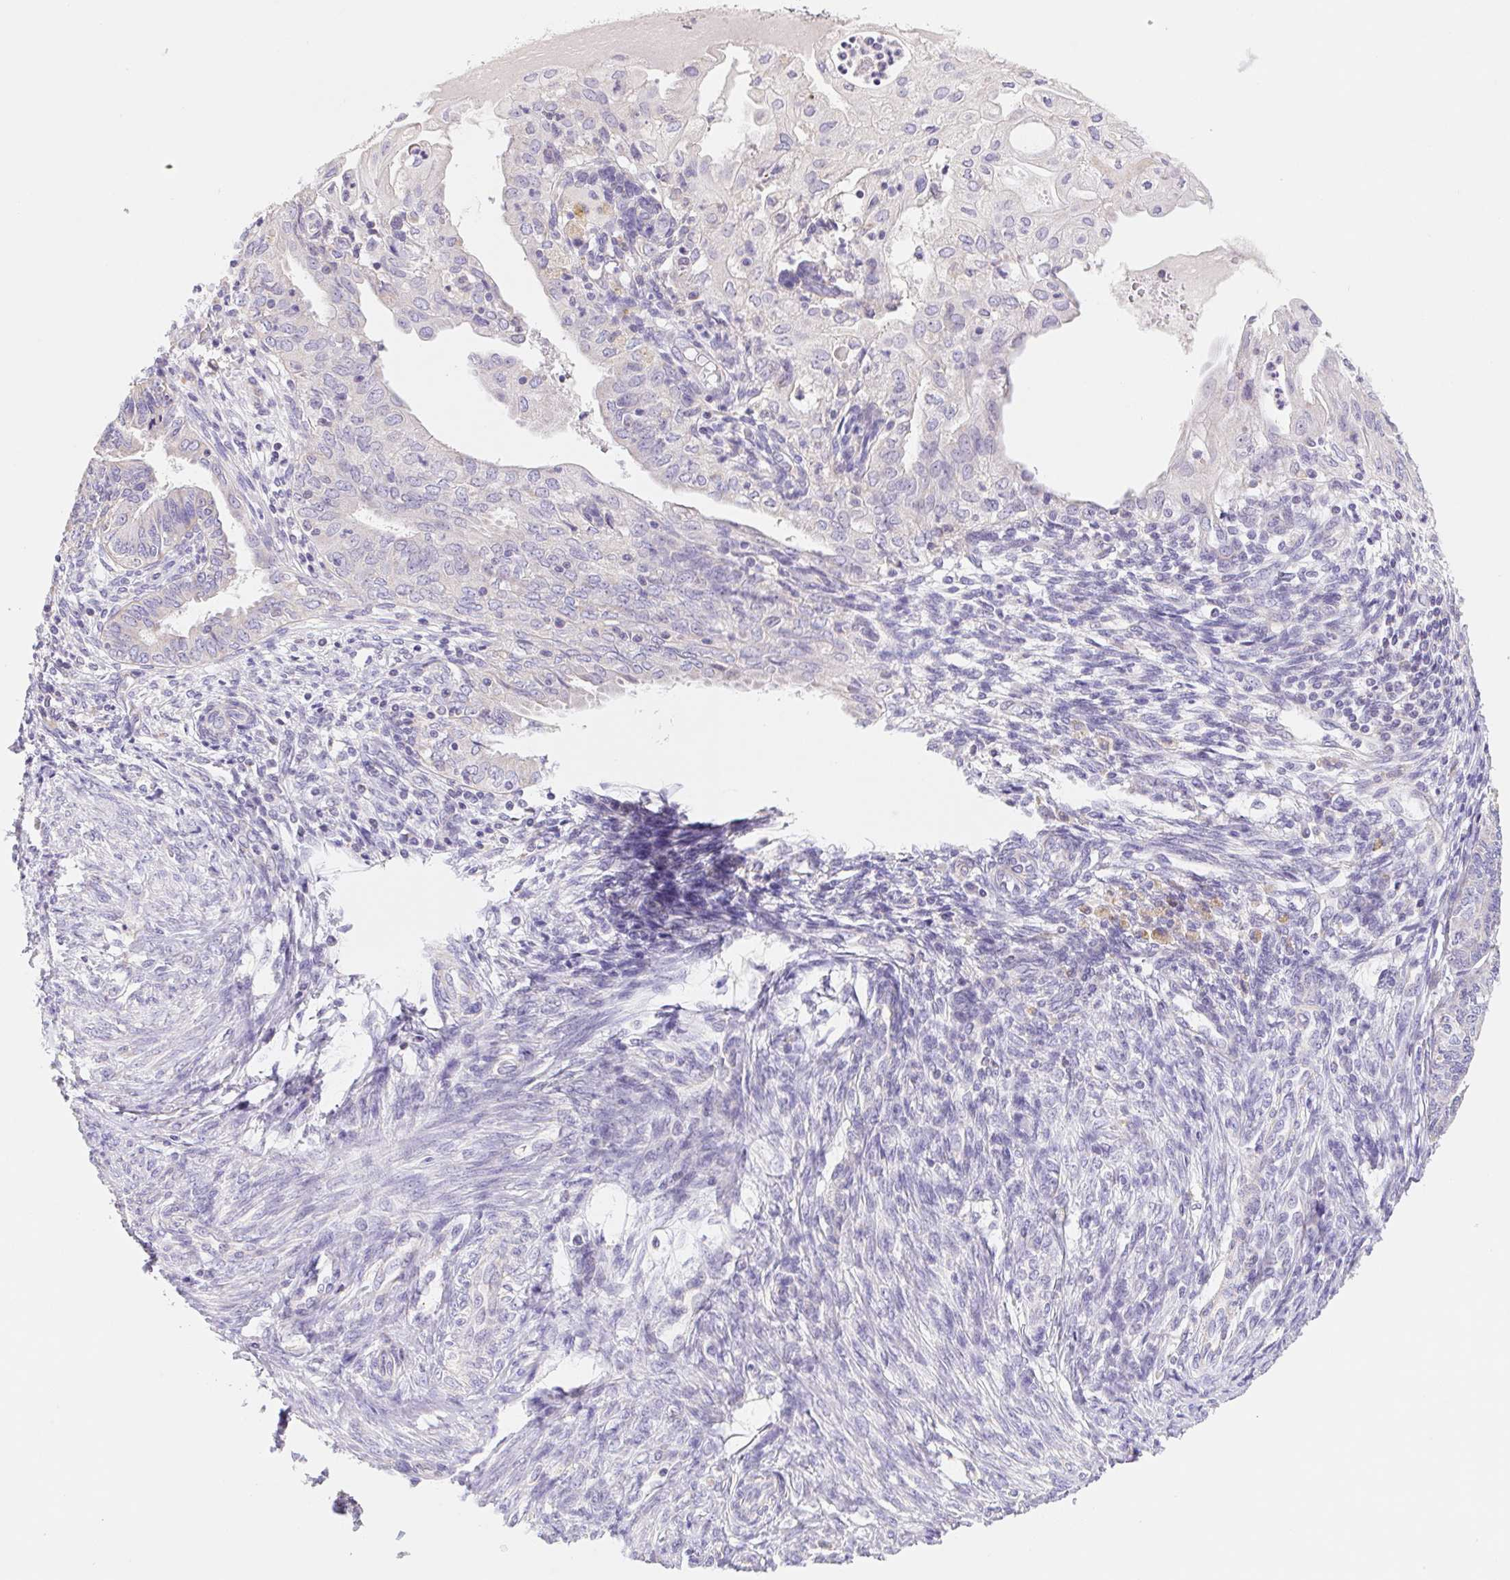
{"staining": {"intensity": "negative", "quantity": "none", "location": "none"}, "tissue": "endometrial cancer", "cell_type": "Tumor cells", "image_type": "cancer", "snomed": [{"axis": "morphology", "description": "Adenocarcinoma, NOS"}, {"axis": "topography", "description": "Endometrium"}], "caption": "This is a micrograph of immunohistochemistry staining of endometrial cancer (adenocarcinoma), which shows no expression in tumor cells.", "gene": "FKBP6", "patient": {"sex": "female", "age": 68}}